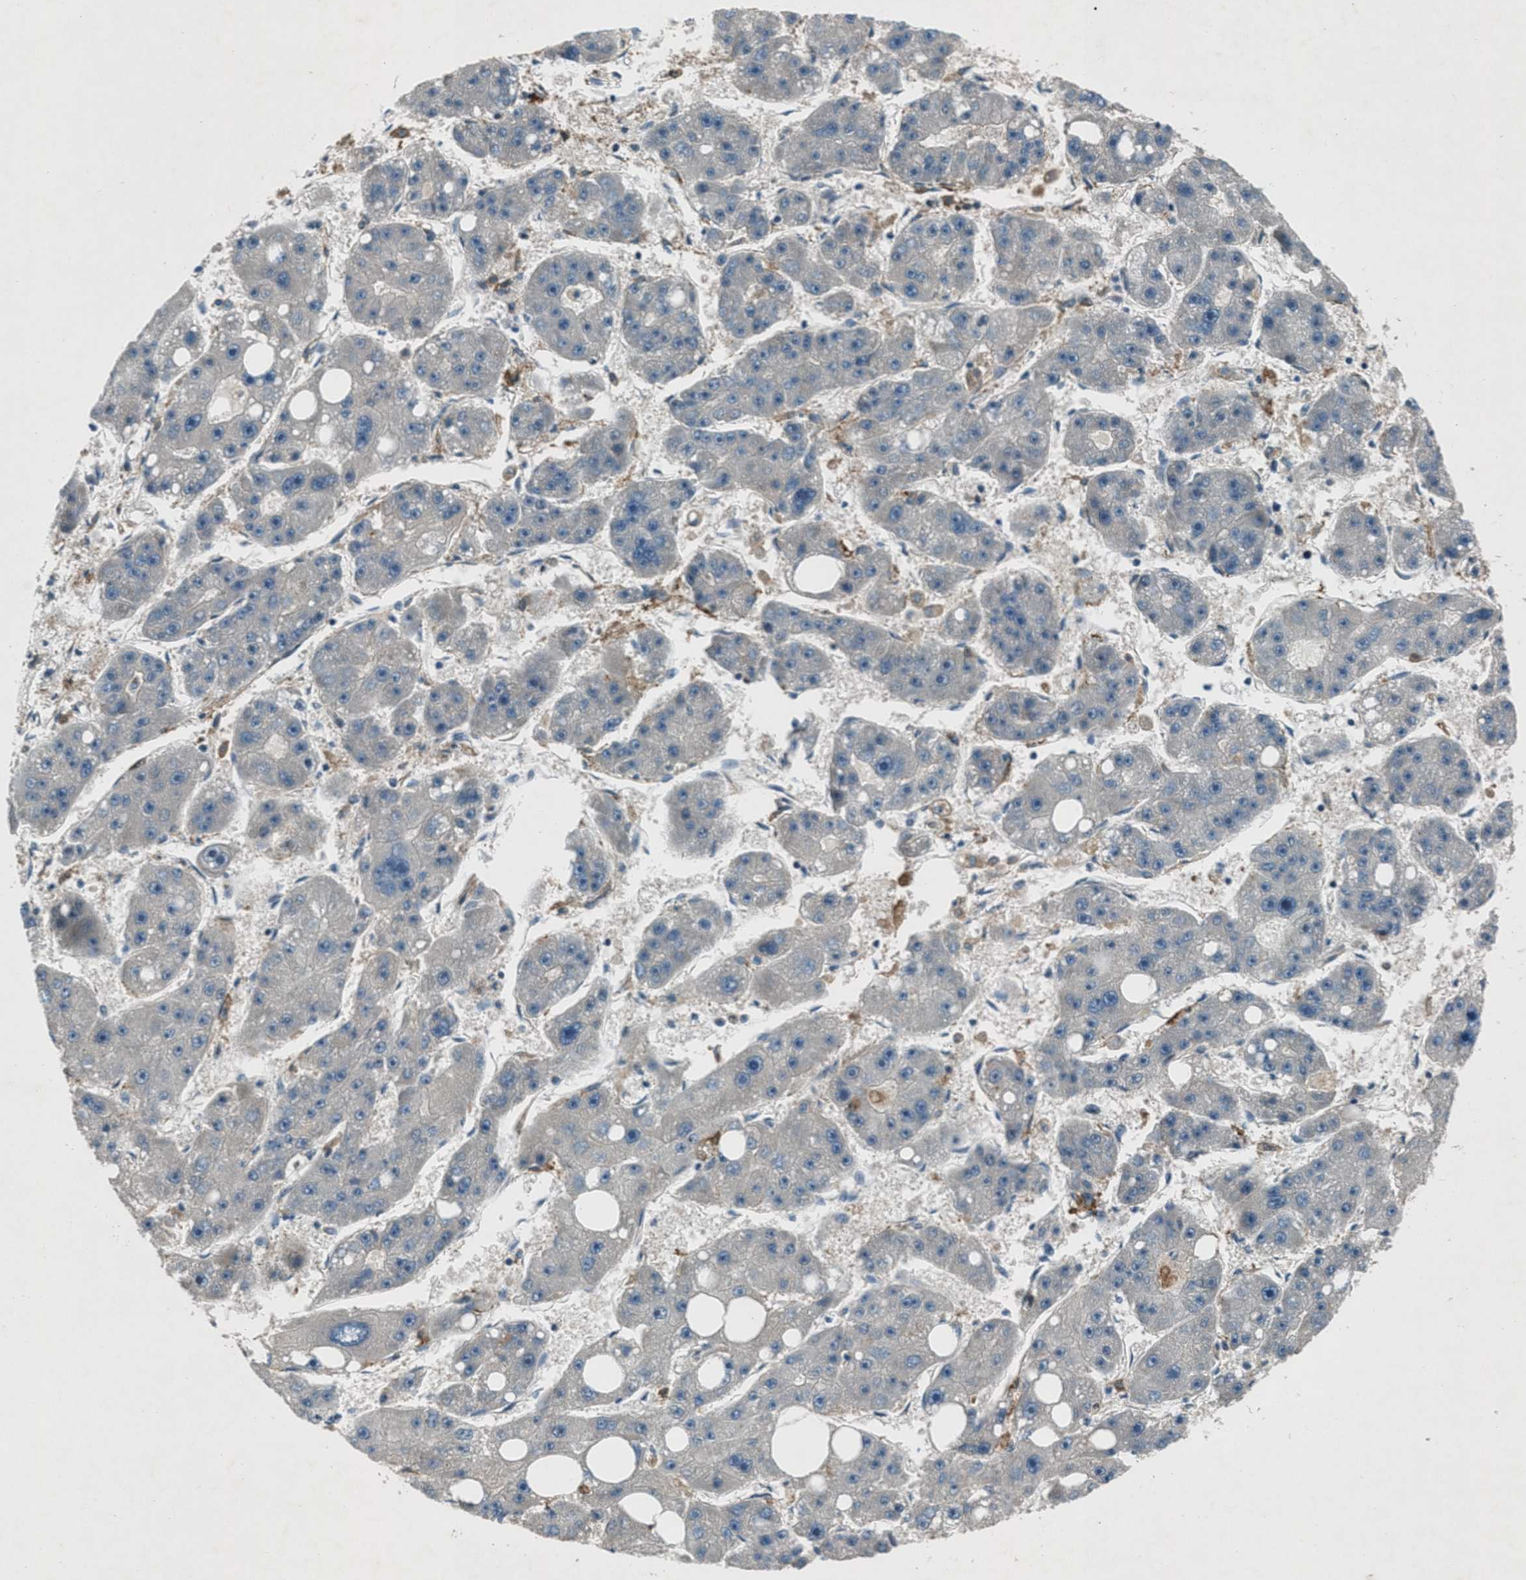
{"staining": {"intensity": "negative", "quantity": "none", "location": "none"}, "tissue": "liver cancer", "cell_type": "Tumor cells", "image_type": "cancer", "snomed": [{"axis": "morphology", "description": "Carcinoma, Hepatocellular, NOS"}, {"axis": "topography", "description": "Liver"}], "caption": "Photomicrograph shows no significant protein positivity in tumor cells of liver cancer. Brightfield microscopy of immunohistochemistry stained with DAB (brown) and hematoxylin (blue), captured at high magnification.", "gene": "EPSTI1", "patient": {"sex": "female", "age": 61}}